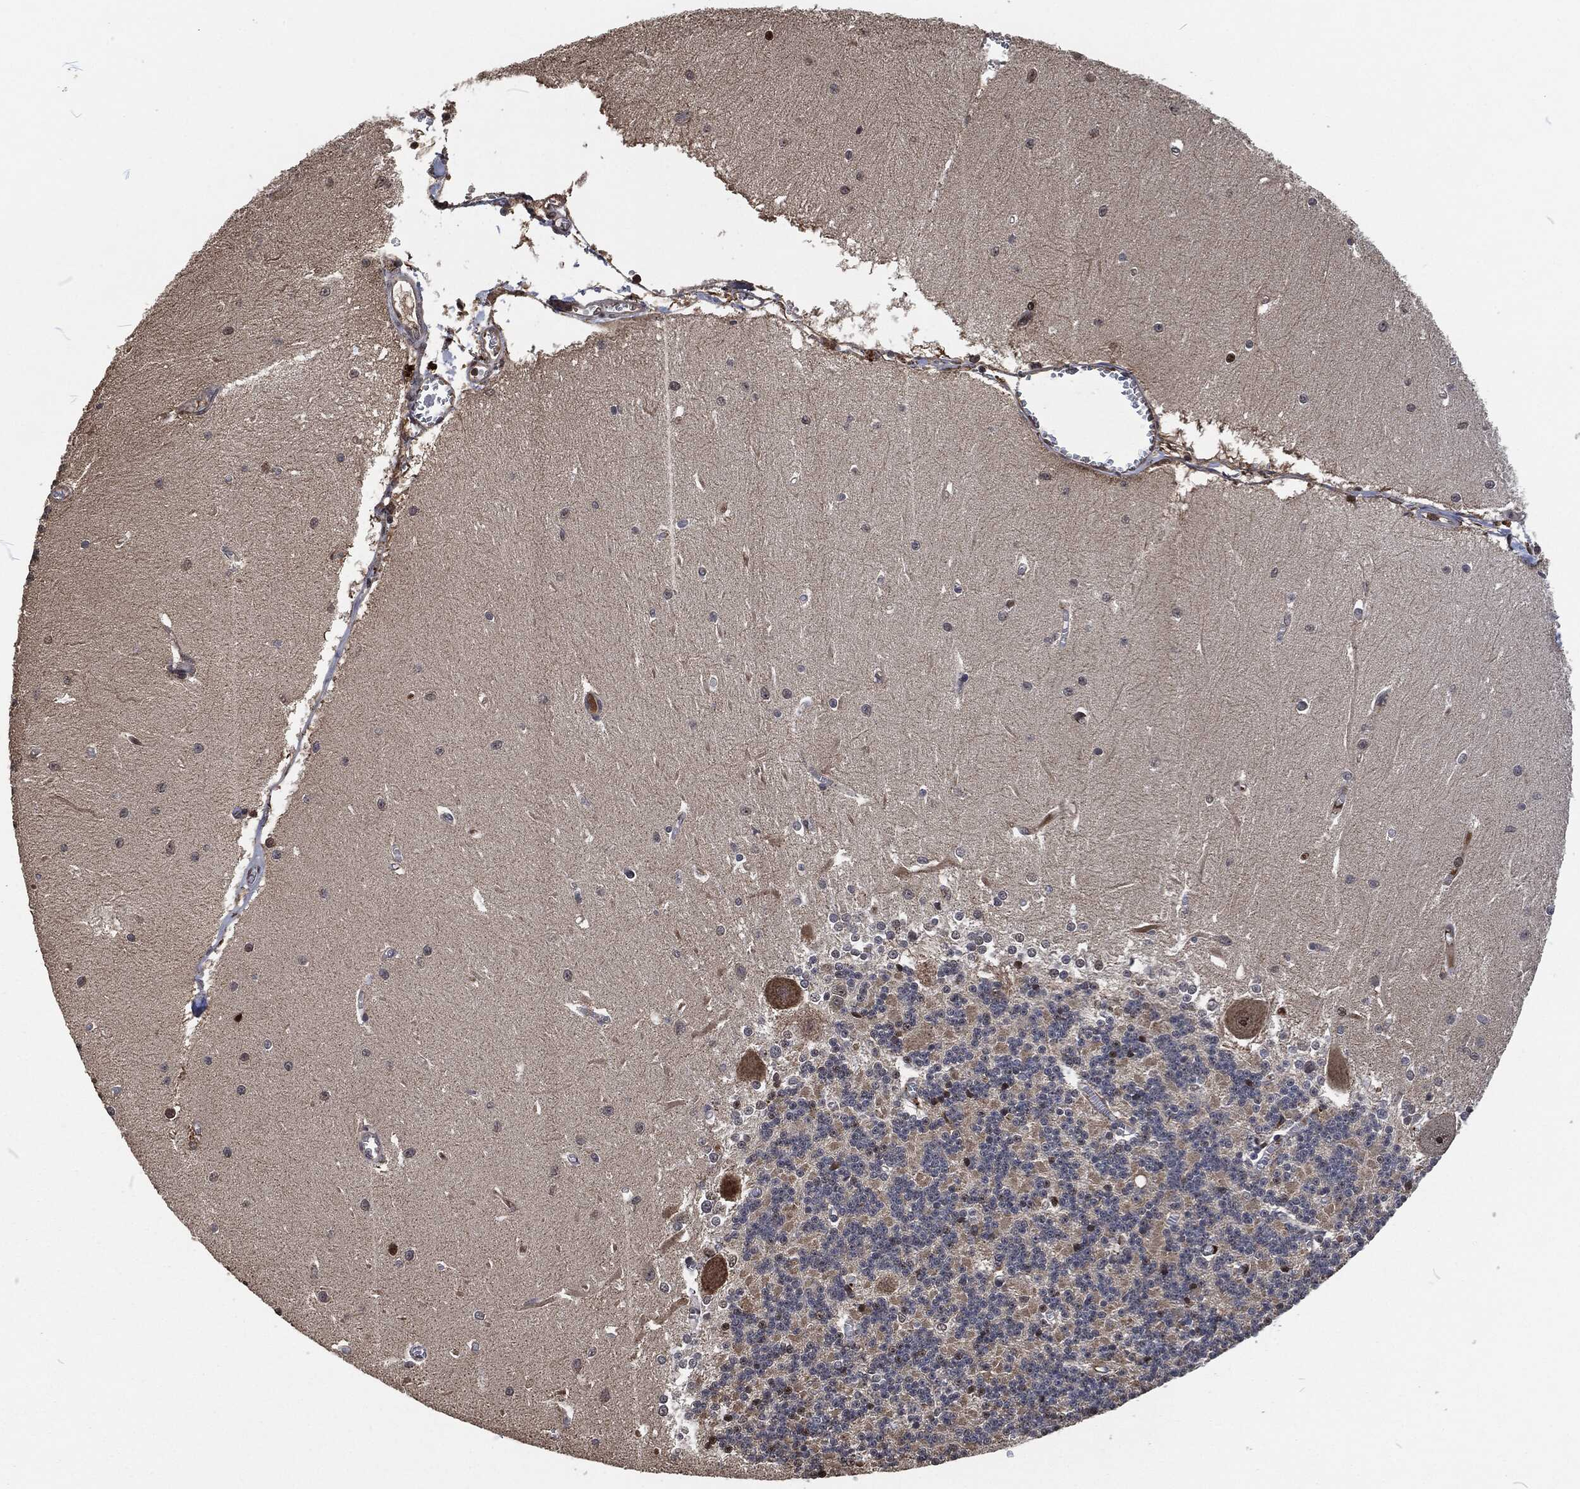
{"staining": {"intensity": "negative", "quantity": "none", "location": "none"}, "tissue": "cerebellum", "cell_type": "Cells in granular layer", "image_type": "normal", "snomed": [{"axis": "morphology", "description": "Normal tissue, NOS"}, {"axis": "topography", "description": "Cerebellum"}], "caption": "IHC of unremarkable cerebellum reveals no staining in cells in granular layer. Nuclei are stained in blue.", "gene": "SNAI1", "patient": {"sex": "male", "age": 37}}